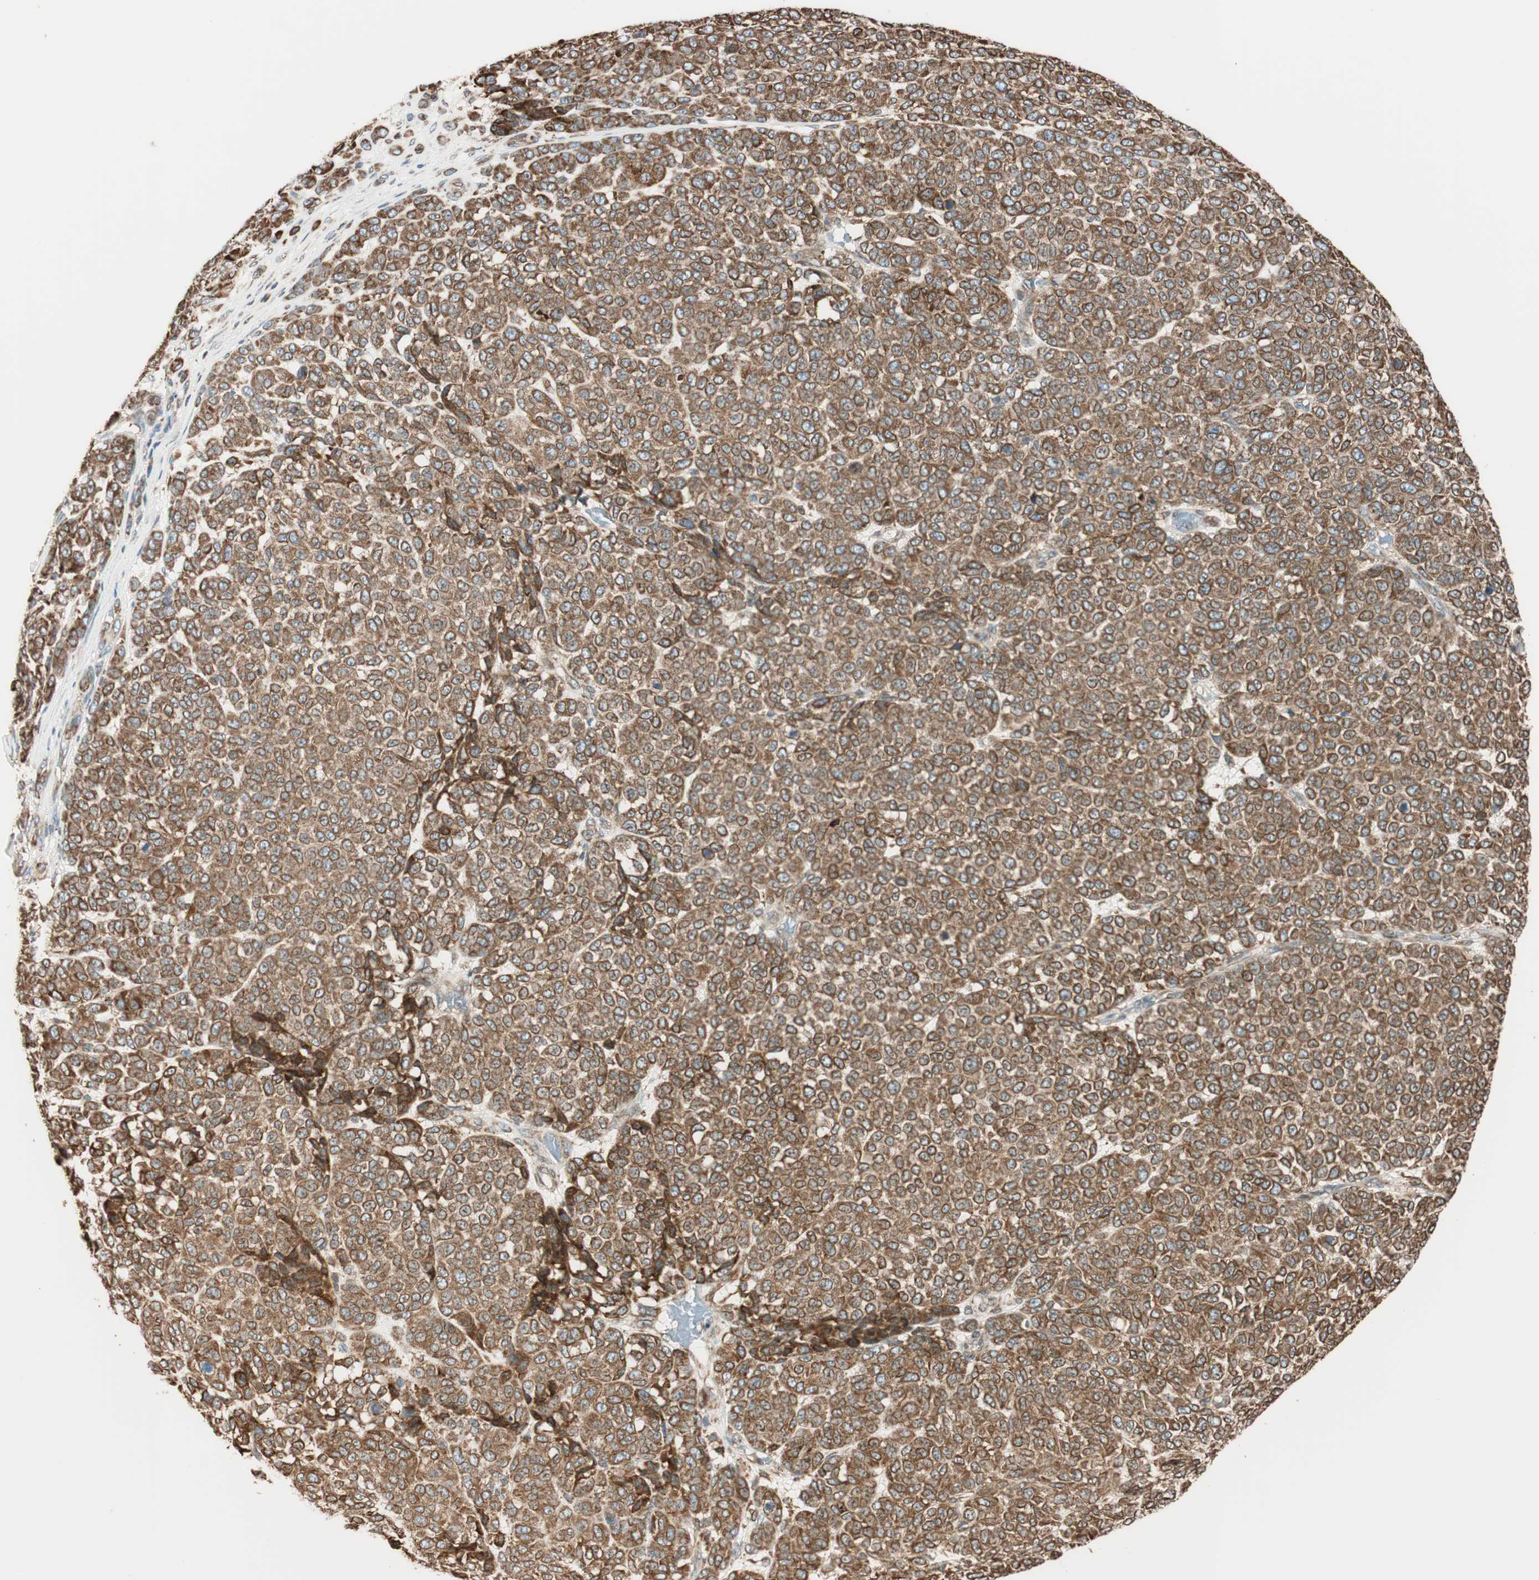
{"staining": {"intensity": "moderate", "quantity": ">75%", "location": "cytoplasmic/membranous"}, "tissue": "melanoma", "cell_type": "Tumor cells", "image_type": "cancer", "snomed": [{"axis": "morphology", "description": "Malignant melanoma, NOS"}, {"axis": "topography", "description": "Skin"}], "caption": "A medium amount of moderate cytoplasmic/membranous expression is identified in about >75% of tumor cells in melanoma tissue. (DAB IHC with brightfield microscopy, high magnification).", "gene": "PRKCSH", "patient": {"sex": "male", "age": 59}}